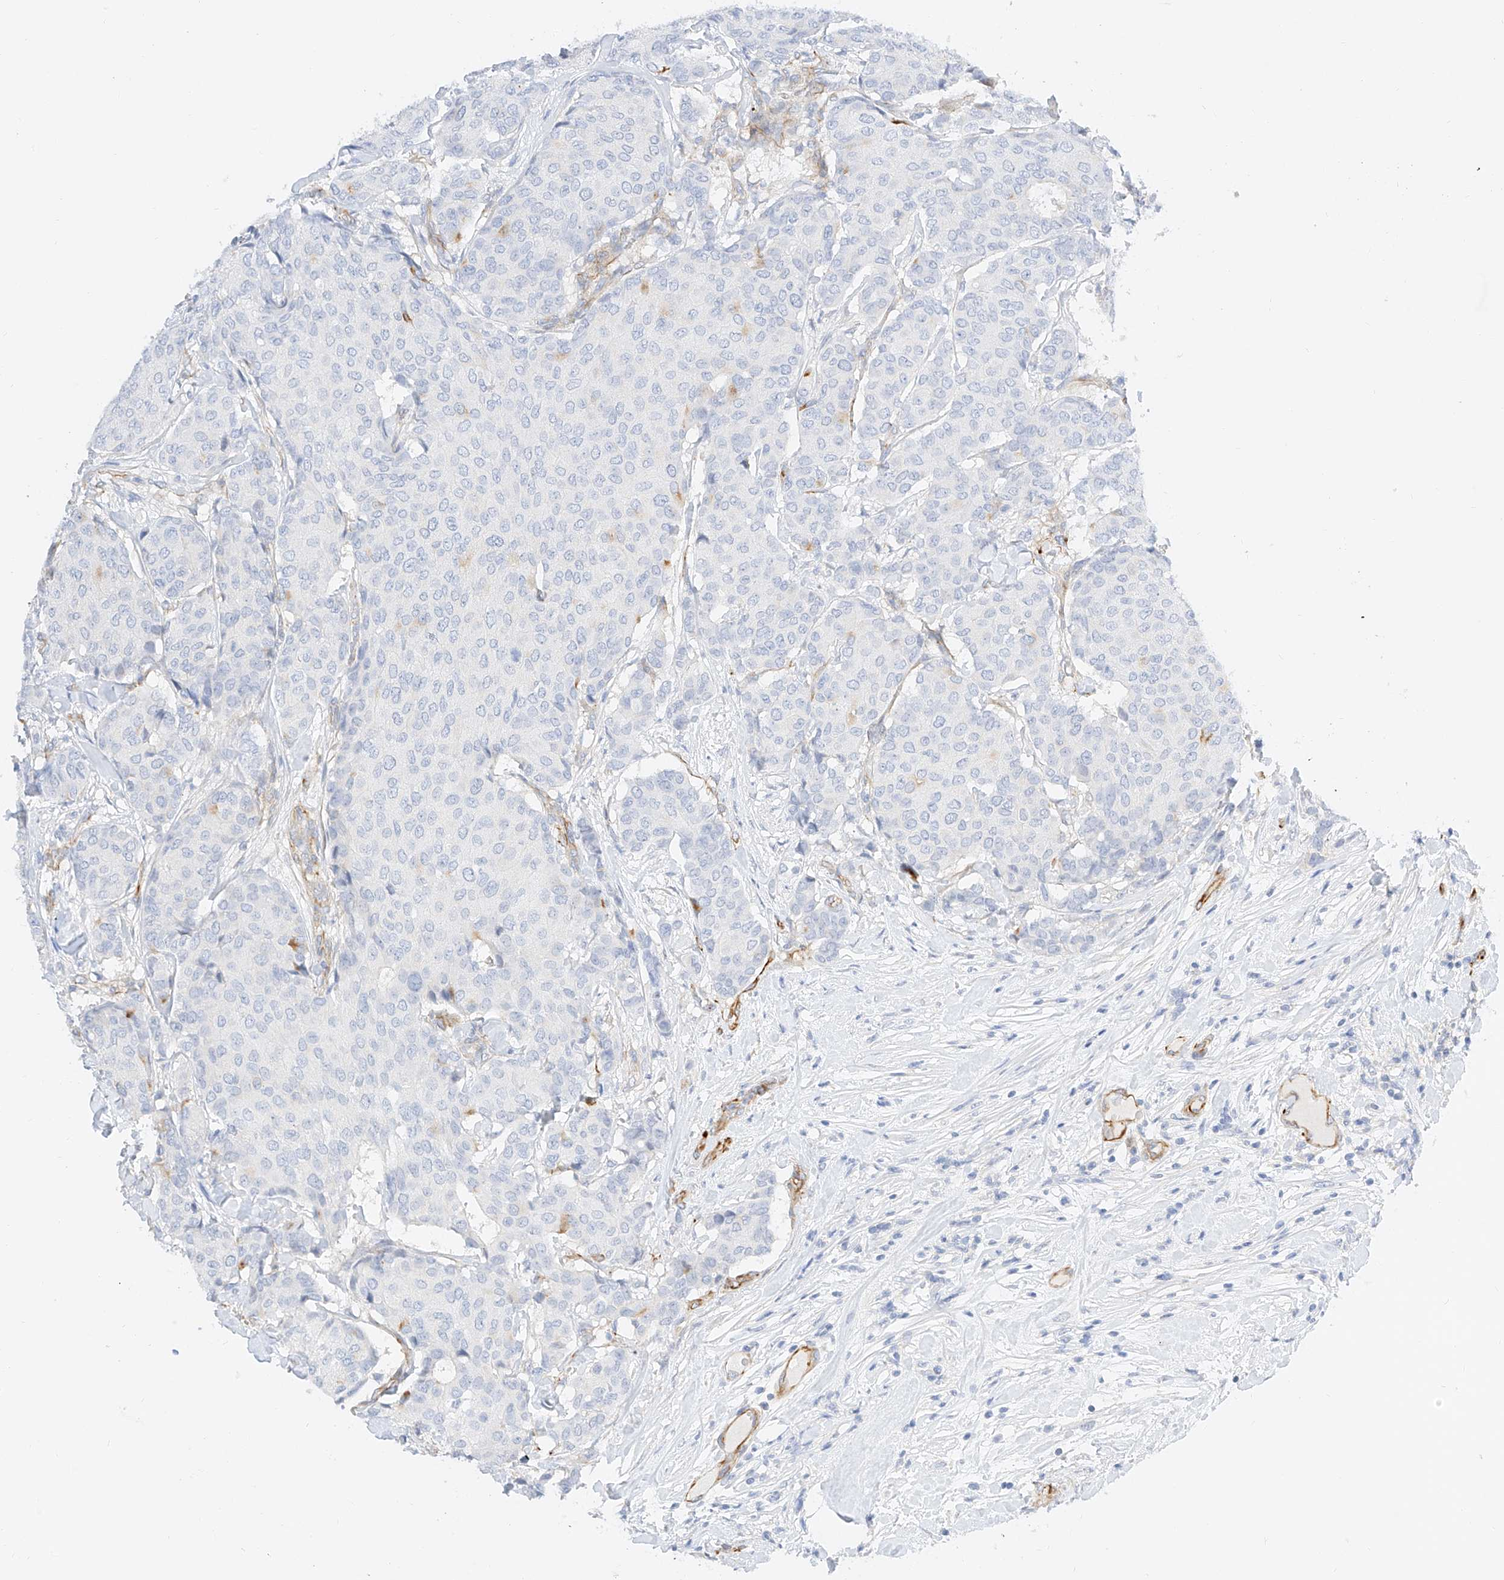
{"staining": {"intensity": "negative", "quantity": "none", "location": "none"}, "tissue": "breast cancer", "cell_type": "Tumor cells", "image_type": "cancer", "snomed": [{"axis": "morphology", "description": "Duct carcinoma"}, {"axis": "topography", "description": "Breast"}], "caption": "There is no significant positivity in tumor cells of breast cancer (intraductal carcinoma).", "gene": "CDCP2", "patient": {"sex": "female", "age": 75}}